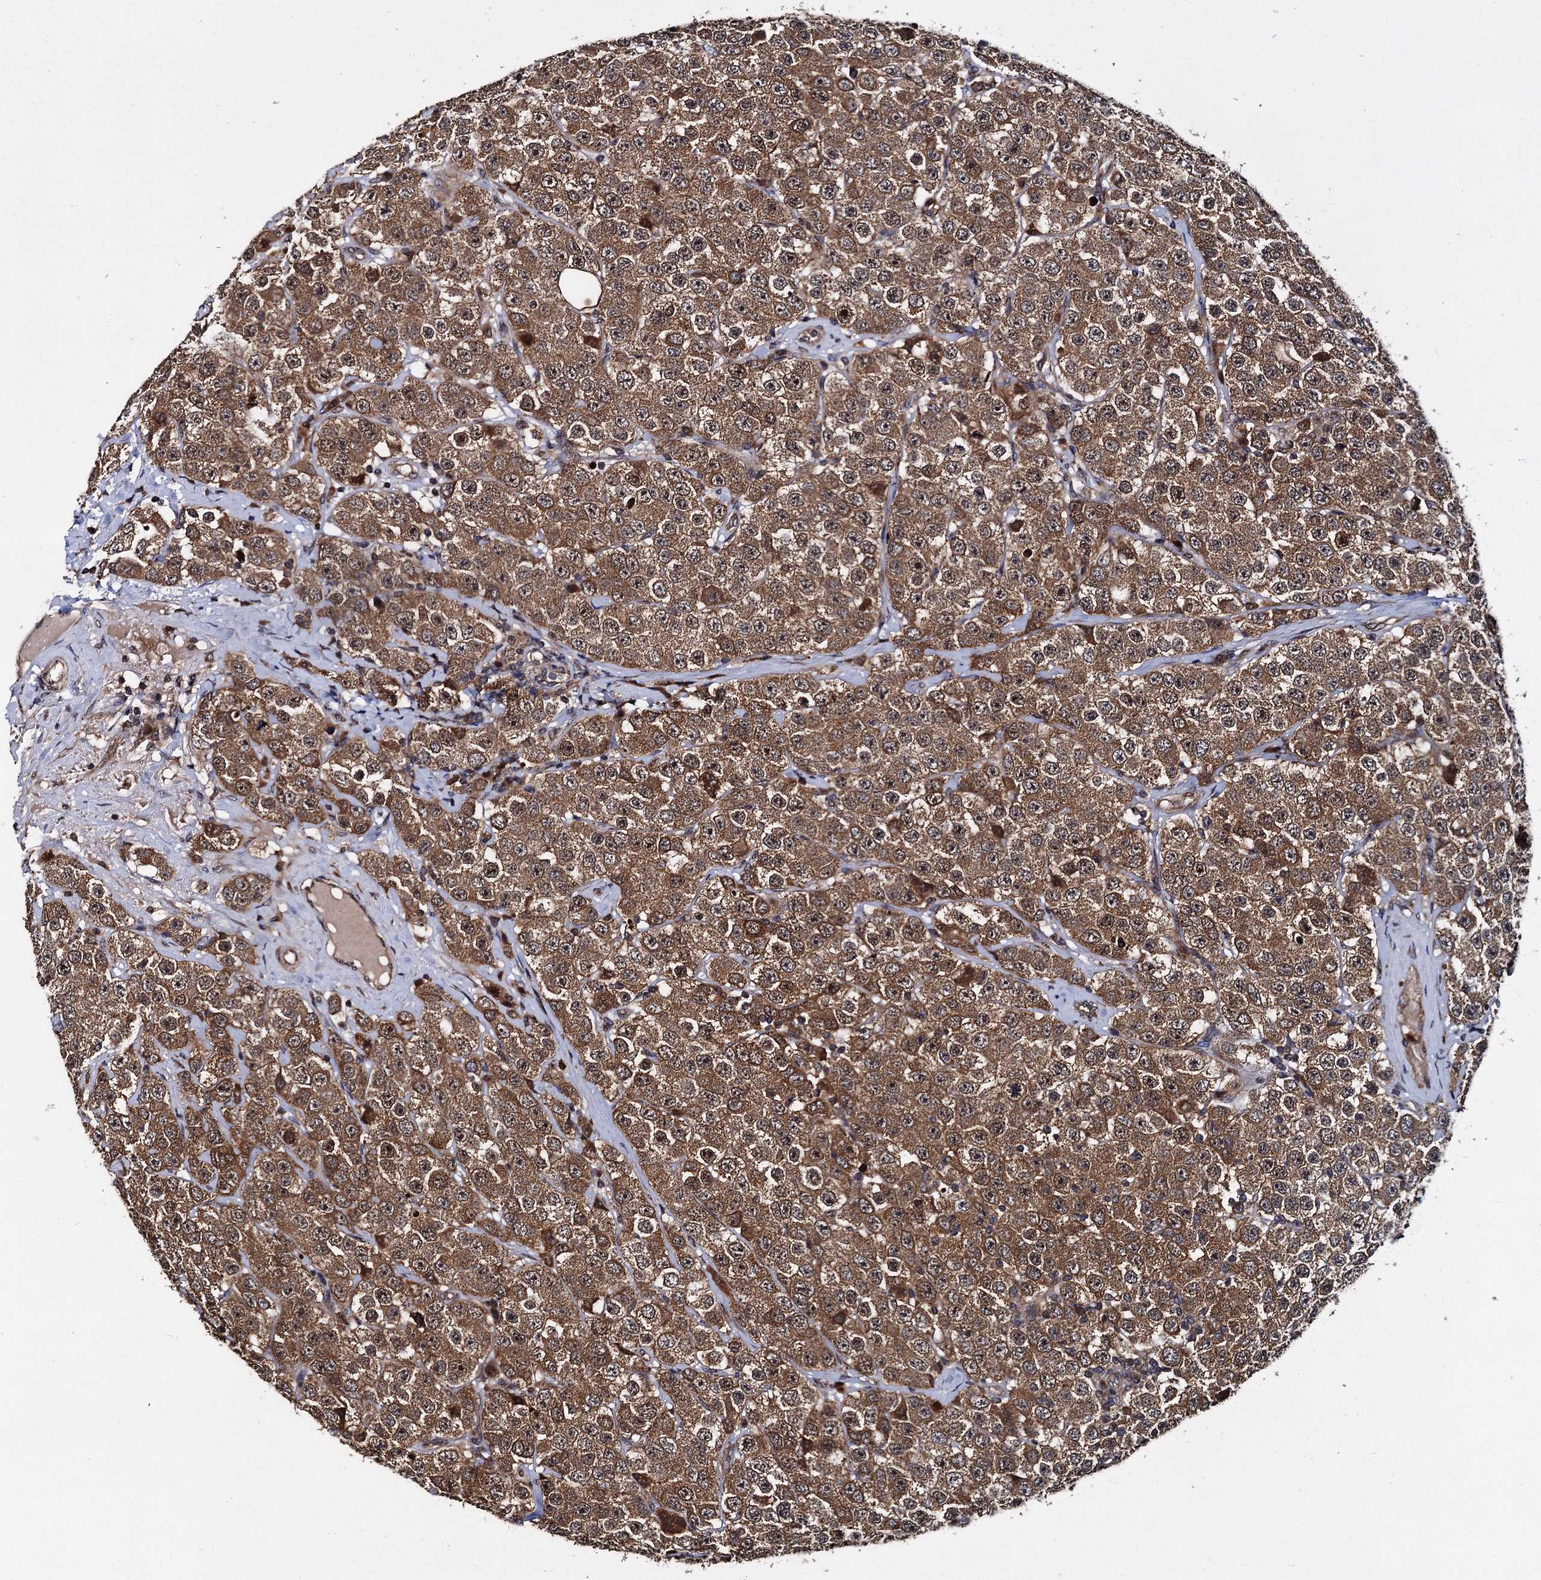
{"staining": {"intensity": "moderate", "quantity": ">75%", "location": "cytoplasmic/membranous"}, "tissue": "testis cancer", "cell_type": "Tumor cells", "image_type": "cancer", "snomed": [{"axis": "morphology", "description": "Seminoma, NOS"}, {"axis": "topography", "description": "Testis"}], "caption": "The micrograph reveals staining of testis seminoma, revealing moderate cytoplasmic/membranous protein expression (brown color) within tumor cells. (Stains: DAB (3,3'-diaminobenzidine) in brown, nuclei in blue, Microscopy: brightfield microscopy at high magnification).", "gene": "MIER2", "patient": {"sex": "male", "age": 28}}